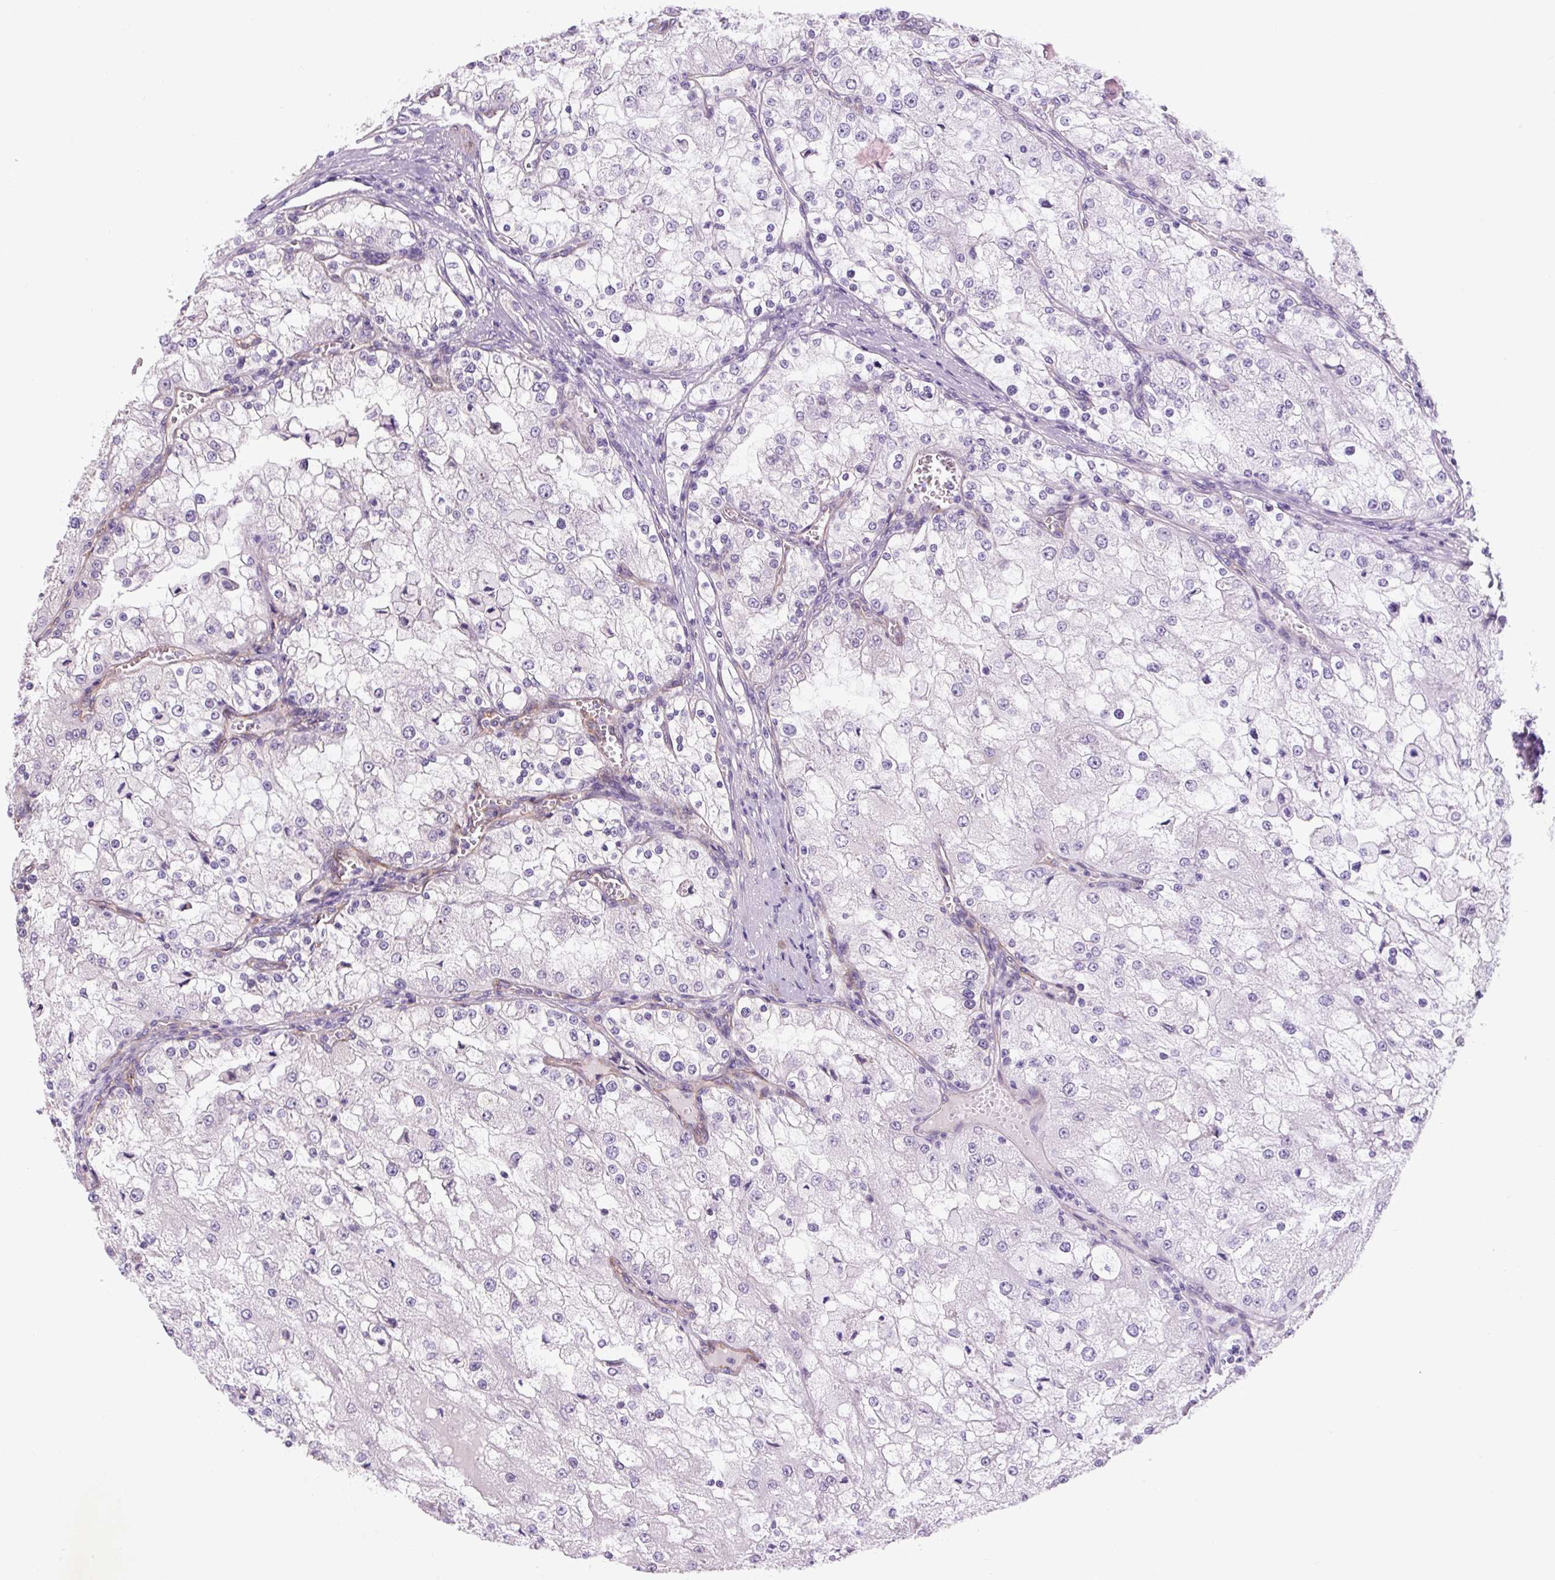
{"staining": {"intensity": "weak", "quantity": "<25%", "location": "cytoplasmic/membranous"}, "tissue": "renal cancer", "cell_type": "Tumor cells", "image_type": "cancer", "snomed": [{"axis": "morphology", "description": "Adenocarcinoma, NOS"}, {"axis": "topography", "description": "Kidney"}], "caption": "Adenocarcinoma (renal) was stained to show a protein in brown. There is no significant staining in tumor cells. Brightfield microscopy of IHC stained with DAB (3,3'-diaminobenzidine) (brown) and hematoxylin (blue), captured at high magnification.", "gene": "SEPTIN10", "patient": {"sex": "female", "age": 74}}